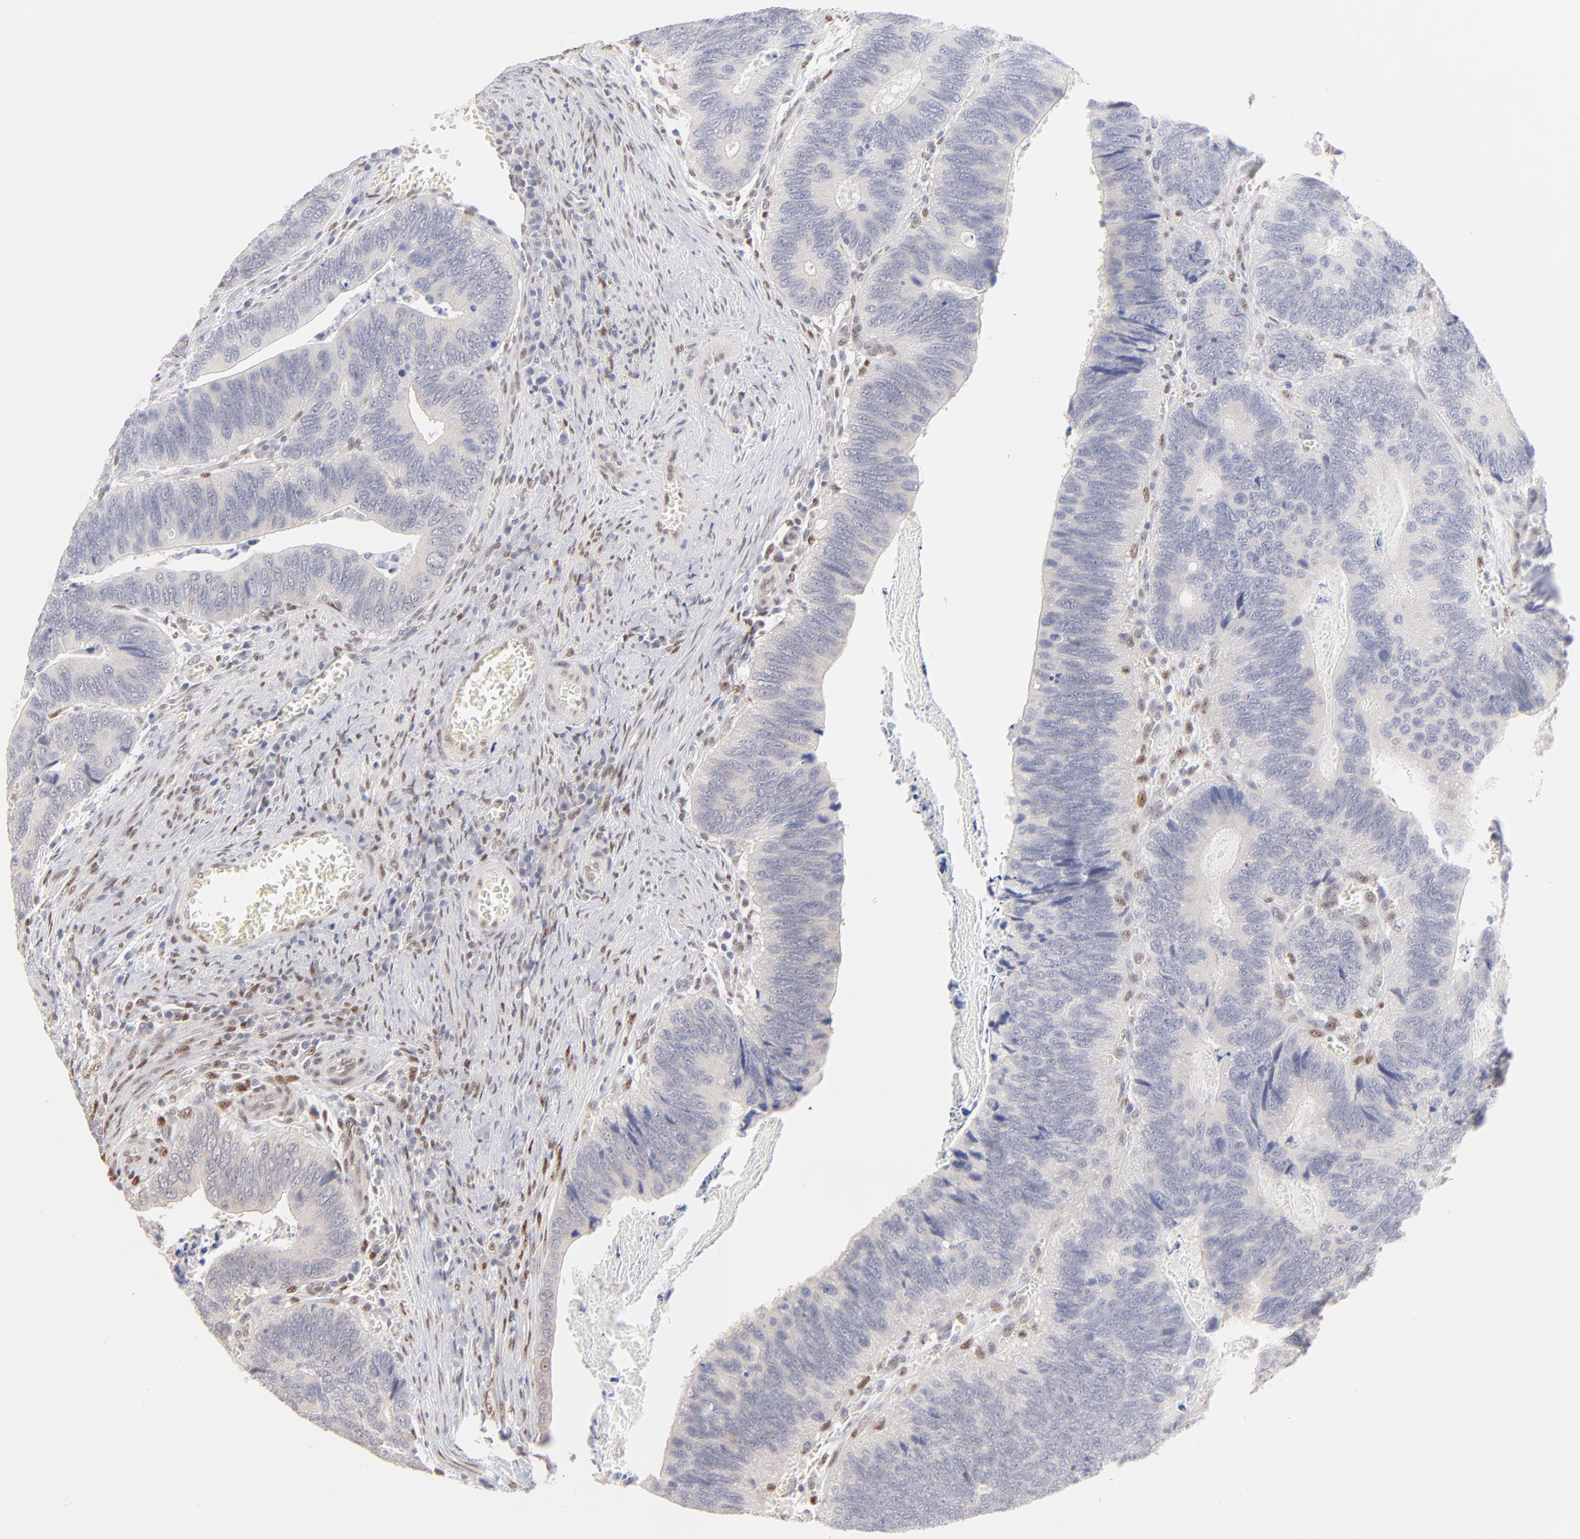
{"staining": {"intensity": "negative", "quantity": "none", "location": "none"}, "tissue": "colorectal cancer", "cell_type": "Tumor cells", "image_type": "cancer", "snomed": [{"axis": "morphology", "description": "Adenocarcinoma, NOS"}, {"axis": "topography", "description": "Colon"}], "caption": "IHC photomicrograph of human adenocarcinoma (colorectal) stained for a protein (brown), which demonstrates no staining in tumor cells. Brightfield microscopy of IHC stained with DAB (brown) and hematoxylin (blue), captured at high magnification.", "gene": "STAT3", "patient": {"sex": "male", "age": 72}}